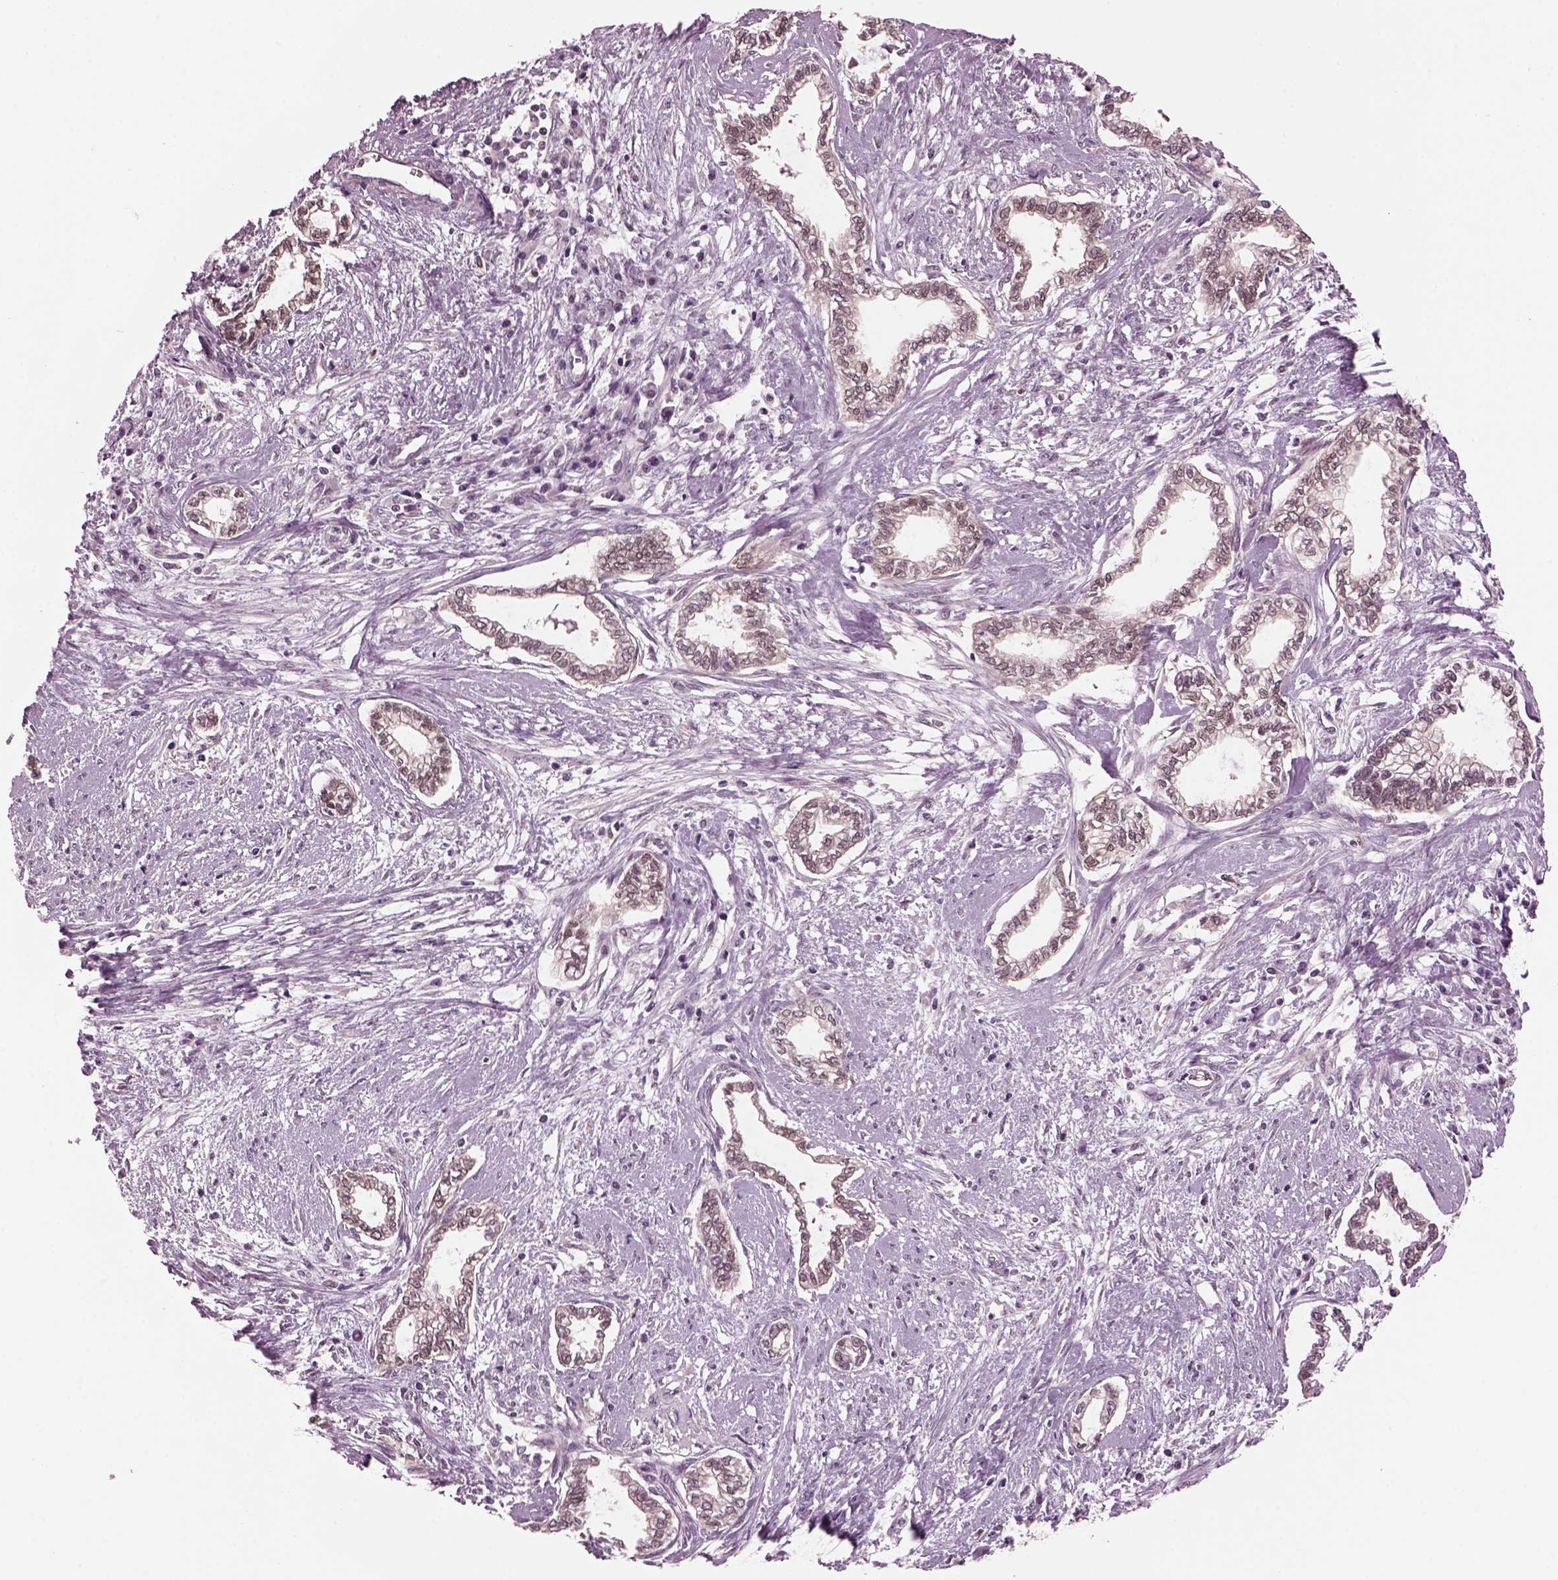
{"staining": {"intensity": "negative", "quantity": "none", "location": "none"}, "tissue": "cervical cancer", "cell_type": "Tumor cells", "image_type": "cancer", "snomed": [{"axis": "morphology", "description": "Adenocarcinoma, NOS"}, {"axis": "topography", "description": "Cervix"}], "caption": "Immunohistochemistry histopathology image of human adenocarcinoma (cervical) stained for a protein (brown), which demonstrates no staining in tumor cells.", "gene": "SRI", "patient": {"sex": "female", "age": 62}}